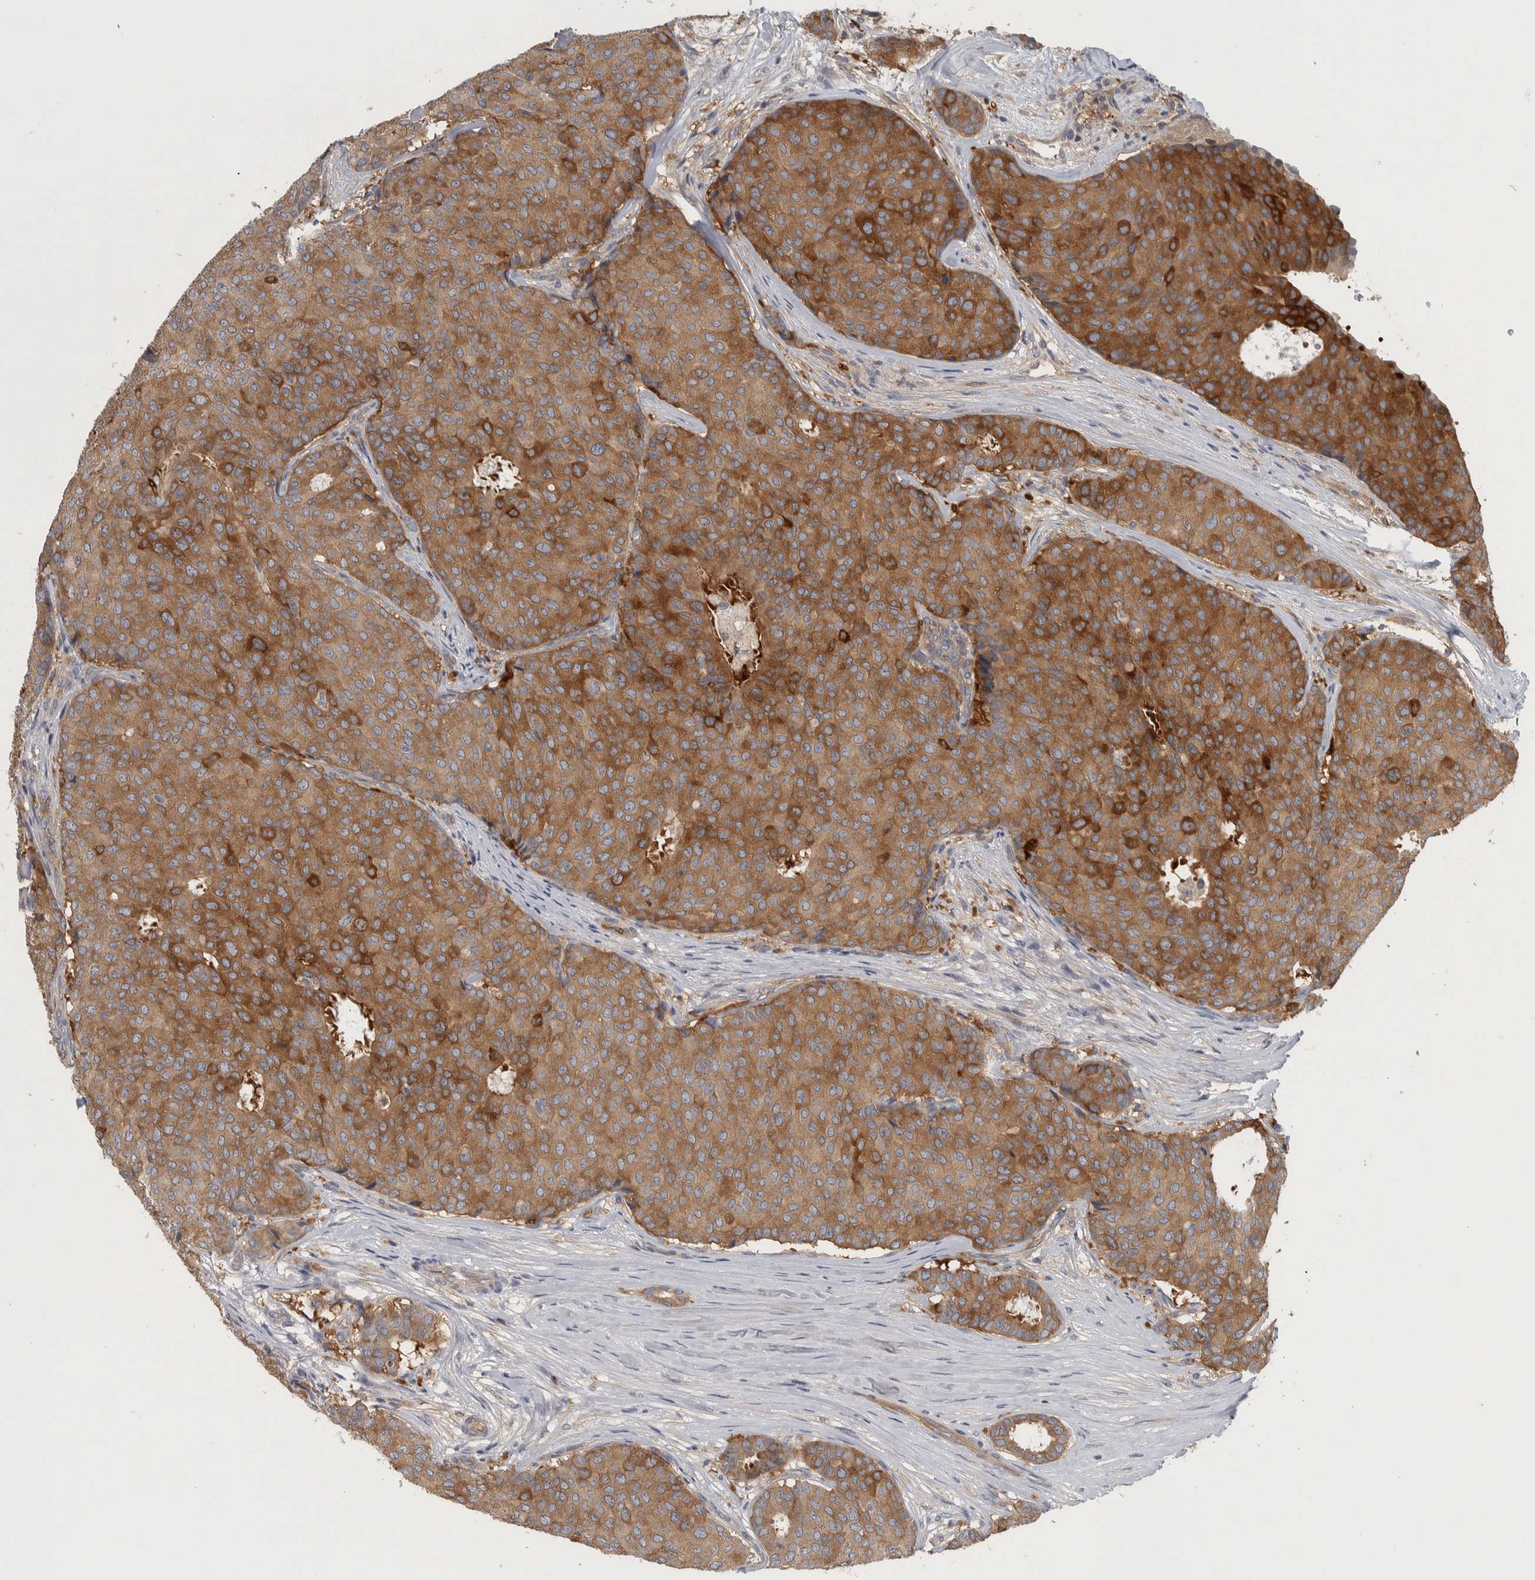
{"staining": {"intensity": "strong", "quantity": ">75%", "location": "cytoplasmic/membranous"}, "tissue": "breast cancer", "cell_type": "Tumor cells", "image_type": "cancer", "snomed": [{"axis": "morphology", "description": "Duct carcinoma"}, {"axis": "topography", "description": "Breast"}], "caption": "Immunohistochemistry (IHC) of breast cancer reveals high levels of strong cytoplasmic/membranous staining in about >75% of tumor cells. The protein is stained brown, and the nuclei are stained in blue (DAB (3,3'-diaminobenzidine) IHC with brightfield microscopy, high magnification).", "gene": "NFKB2", "patient": {"sex": "female", "age": 75}}